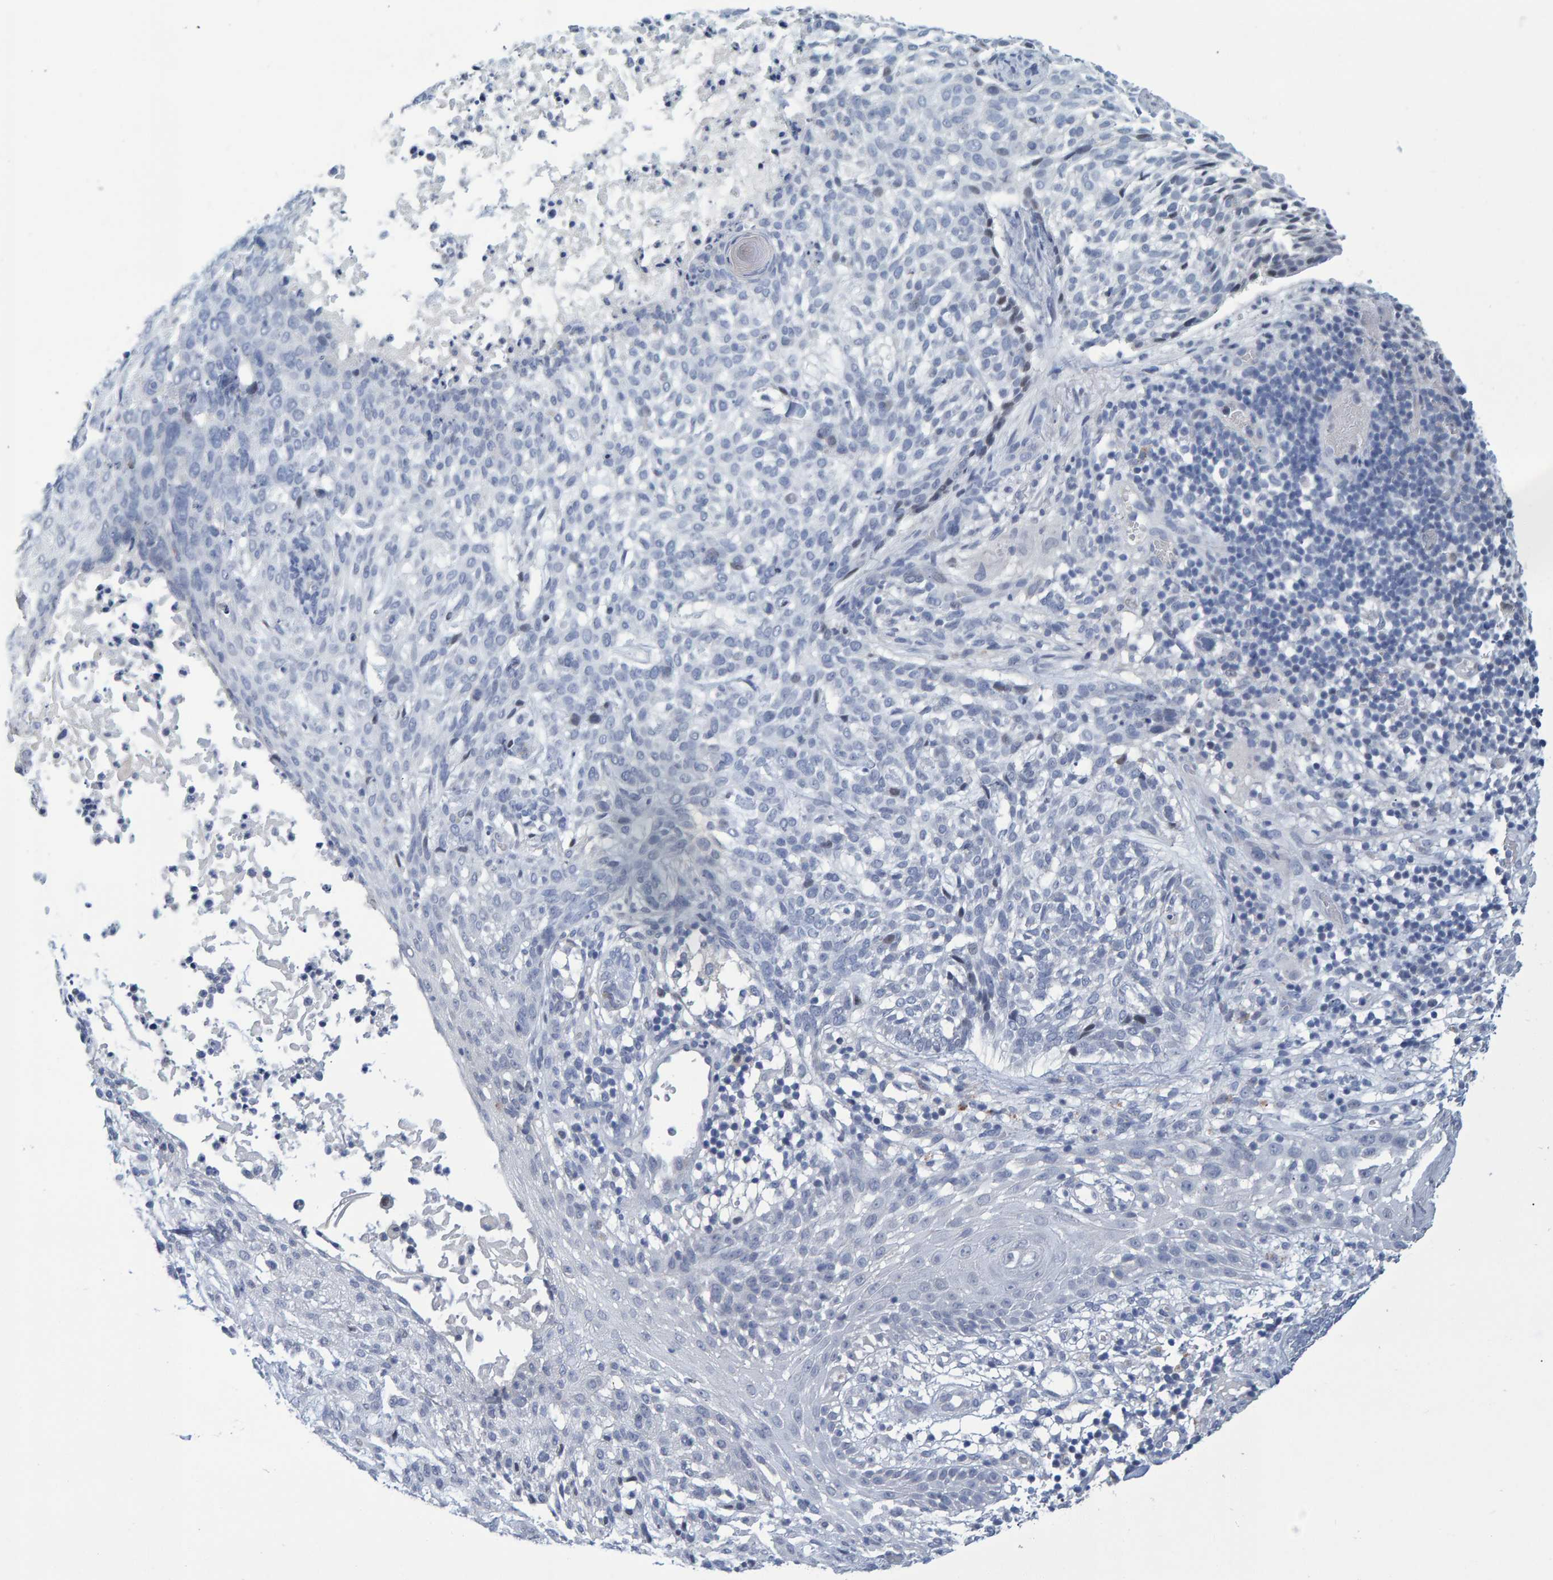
{"staining": {"intensity": "negative", "quantity": "none", "location": "none"}, "tissue": "skin cancer", "cell_type": "Tumor cells", "image_type": "cancer", "snomed": [{"axis": "morphology", "description": "Basal cell carcinoma"}, {"axis": "topography", "description": "Skin"}], "caption": "This is an immunohistochemistry micrograph of human skin basal cell carcinoma. There is no expression in tumor cells.", "gene": "PROCA1", "patient": {"sex": "female", "age": 64}}